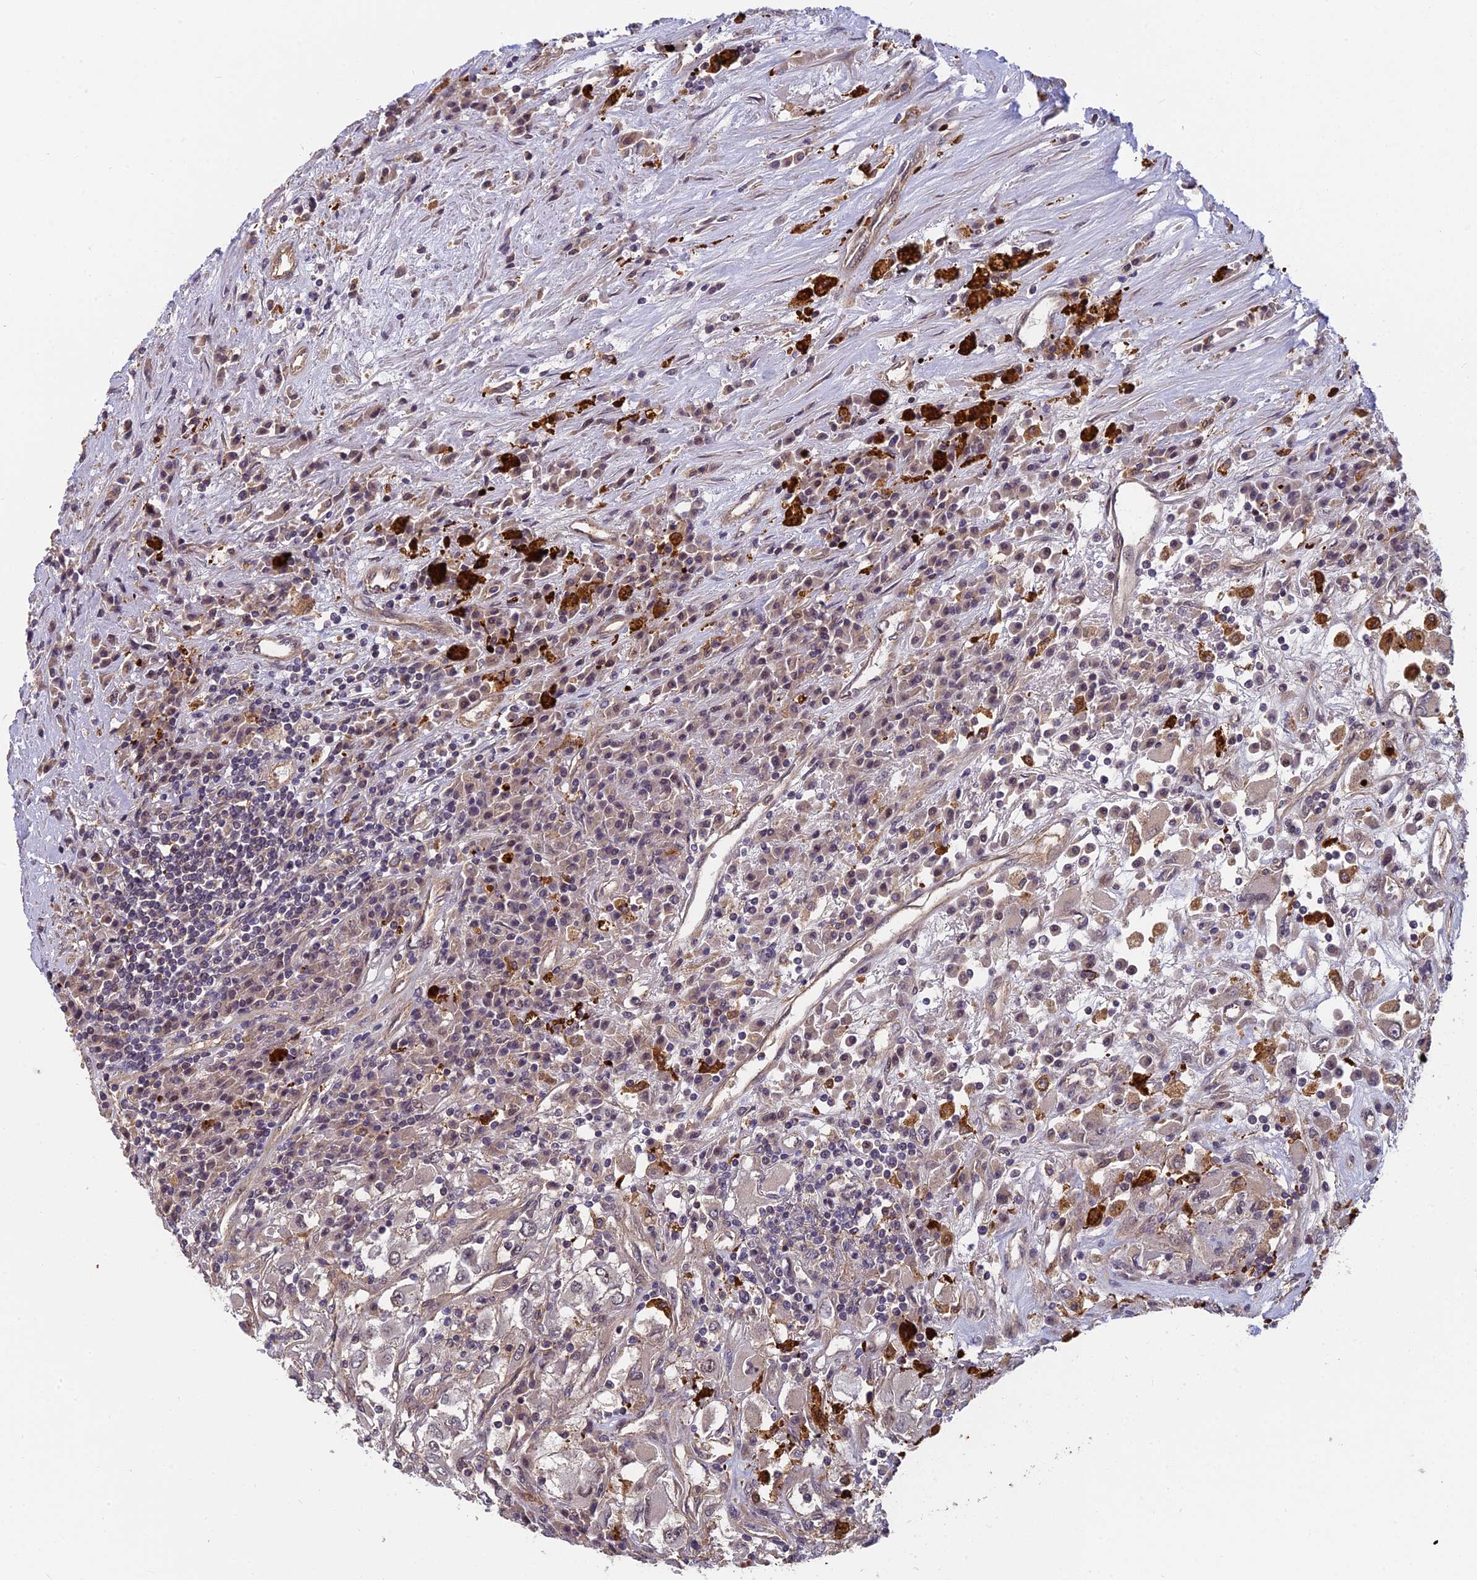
{"staining": {"intensity": "negative", "quantity": "none", "location": "none"}, "tissue": "renal cancer", "cell_type": "Tumor cells", "image_type": "cancer", "snomed": [{"axis": "morphology", "description": "Adenocarcinoma, NOS"}, {"axis": "topography", "description": "Kidney"}], "caption": "A histopathology image of human renal cancer is negative for staining in tumor cells. The staining is performed using DAB brown chromogen with nuclei counter-stained in using hematoxylin.", "gene": "PIKFYVE", "patient": {"sex": "female", "age": 52}}